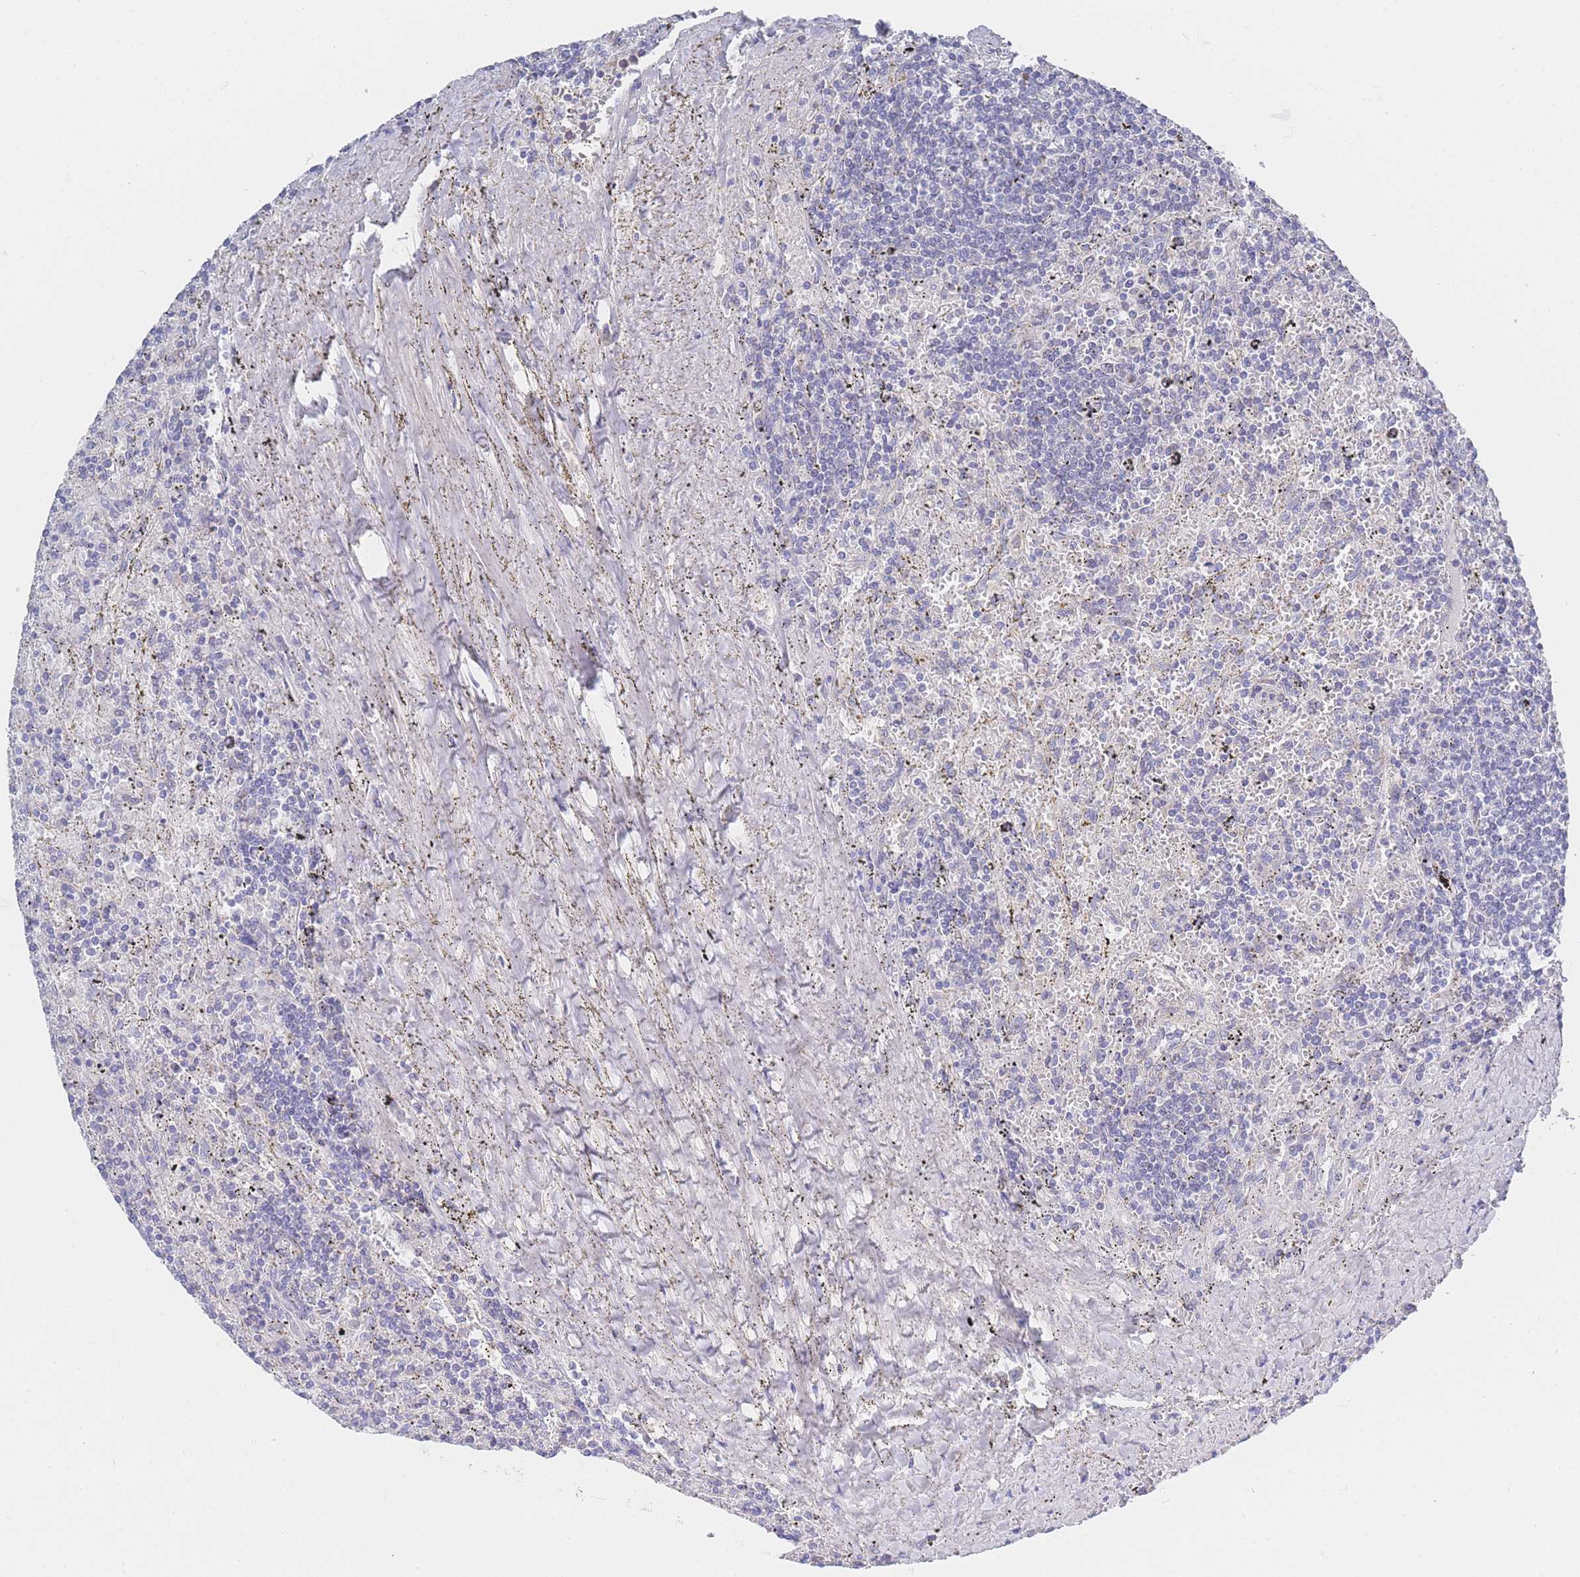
{"staining": {"intensity": "negative", "quantity": "none", "location": "none"}, "tissue": "lymphoma", "cell_type": "Tumor cells", "image_type": "cancer", "snomed": [{"axis": "morphology", "description": "Malignant lymphoma, non-Hodgkin's type, Low grade"}, {"axis": "topography", "description": "Spleen"}], "caption": "Immunohistochemistry image of neoplastic tissue: malignant lymphoma, non-Hodgkin's type (low-grade) stained with DAB (3,3'-diaminobenzidine) displays no significant protein expression in tumor cells.", "gene": "ZNF142", "patient": {"sex": "male", "age": 76}}